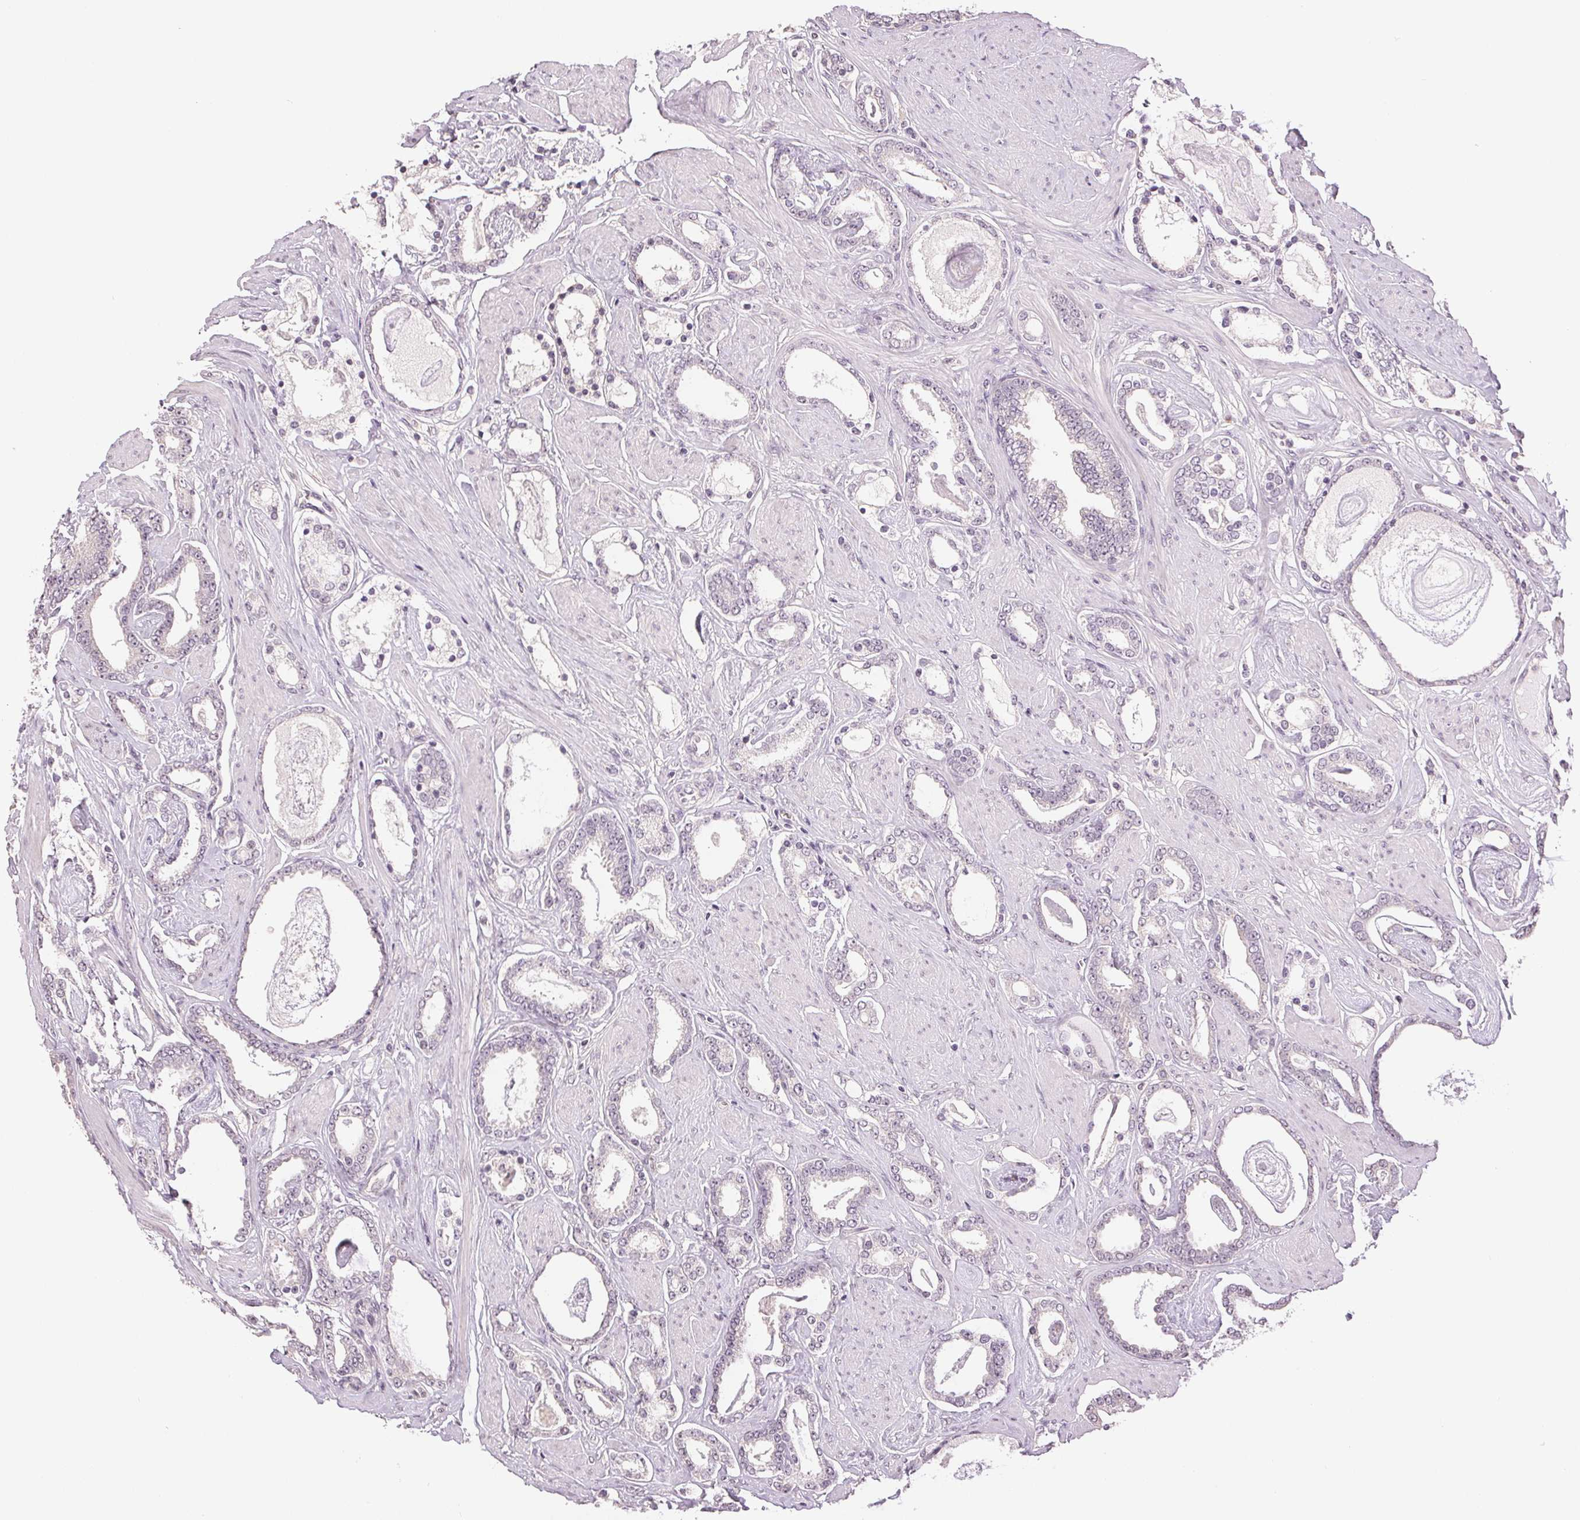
{"staining": {"intensity": "negative", "quantity": "none", "location": "none"}, "tissue": "prostate cancer", "cell_type": "Tumor cells", "image_type": "cancer", "snomed": [{"axis": "morphology", "description": "Adenocarcinoma, High grade"}, {"axis": "topography", "description": "Prostate"}], "caption": "High-grade adenocarcinoma (prostate) was stained to show a protein in brown. There is no significant positivity in tumor cells.", "gene": "PLCB1", "patient": {"sex": "male", "age": 63}}